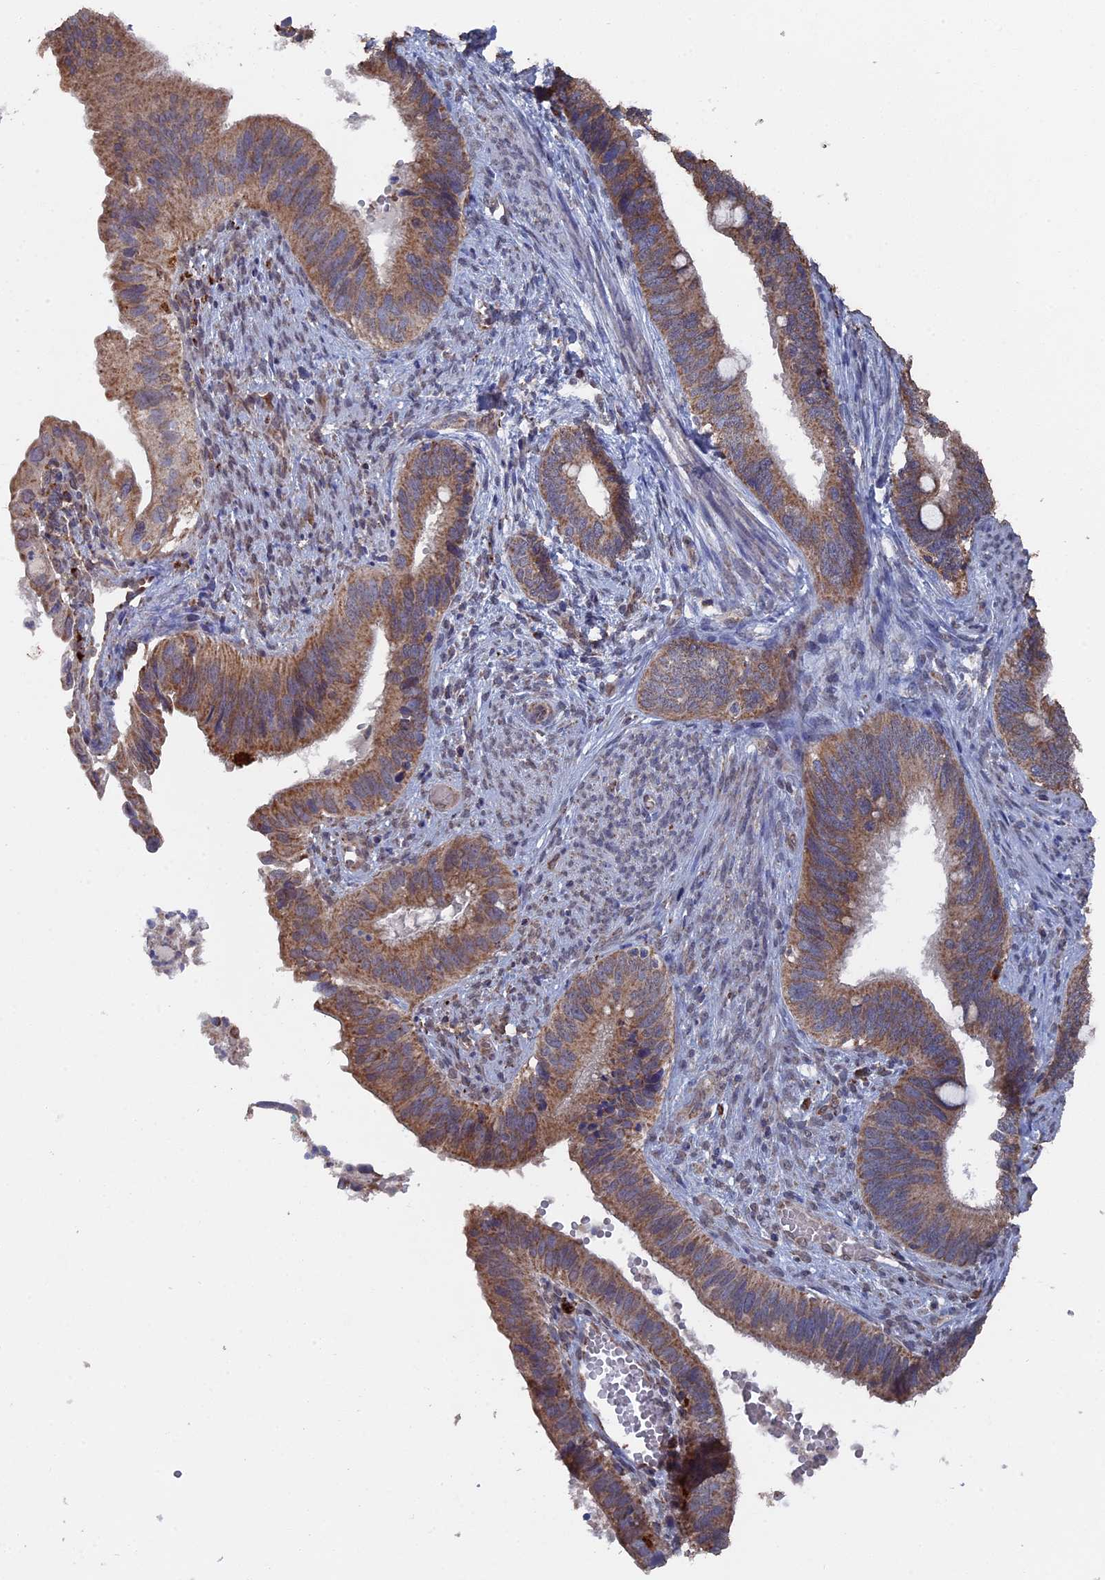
{"staining": {"intensity": "moderate", "quantity": ">75%", "location": "cytoplasmic/membranous"}, "tissue": "cervical cancer", "cell_type": "Tumor cells", "image_type": "cancer", "snomed": [{"axis": "morphology", "description": "Adenocarcinoma, NOS"}, {"axis": "topography", "description": "Cervix"}], "caption": "The immunohistochemical stain shows moderate cytoplasmic/membranous expression in tumor cells of cervical cancer (adenocarcinoma) tissue. Immunohistochemistry (ihc) stains the protein in brown and the nuclei are stained blue.", "gene": "SMG9", "patient": {"sex": "female", "age": 42}}